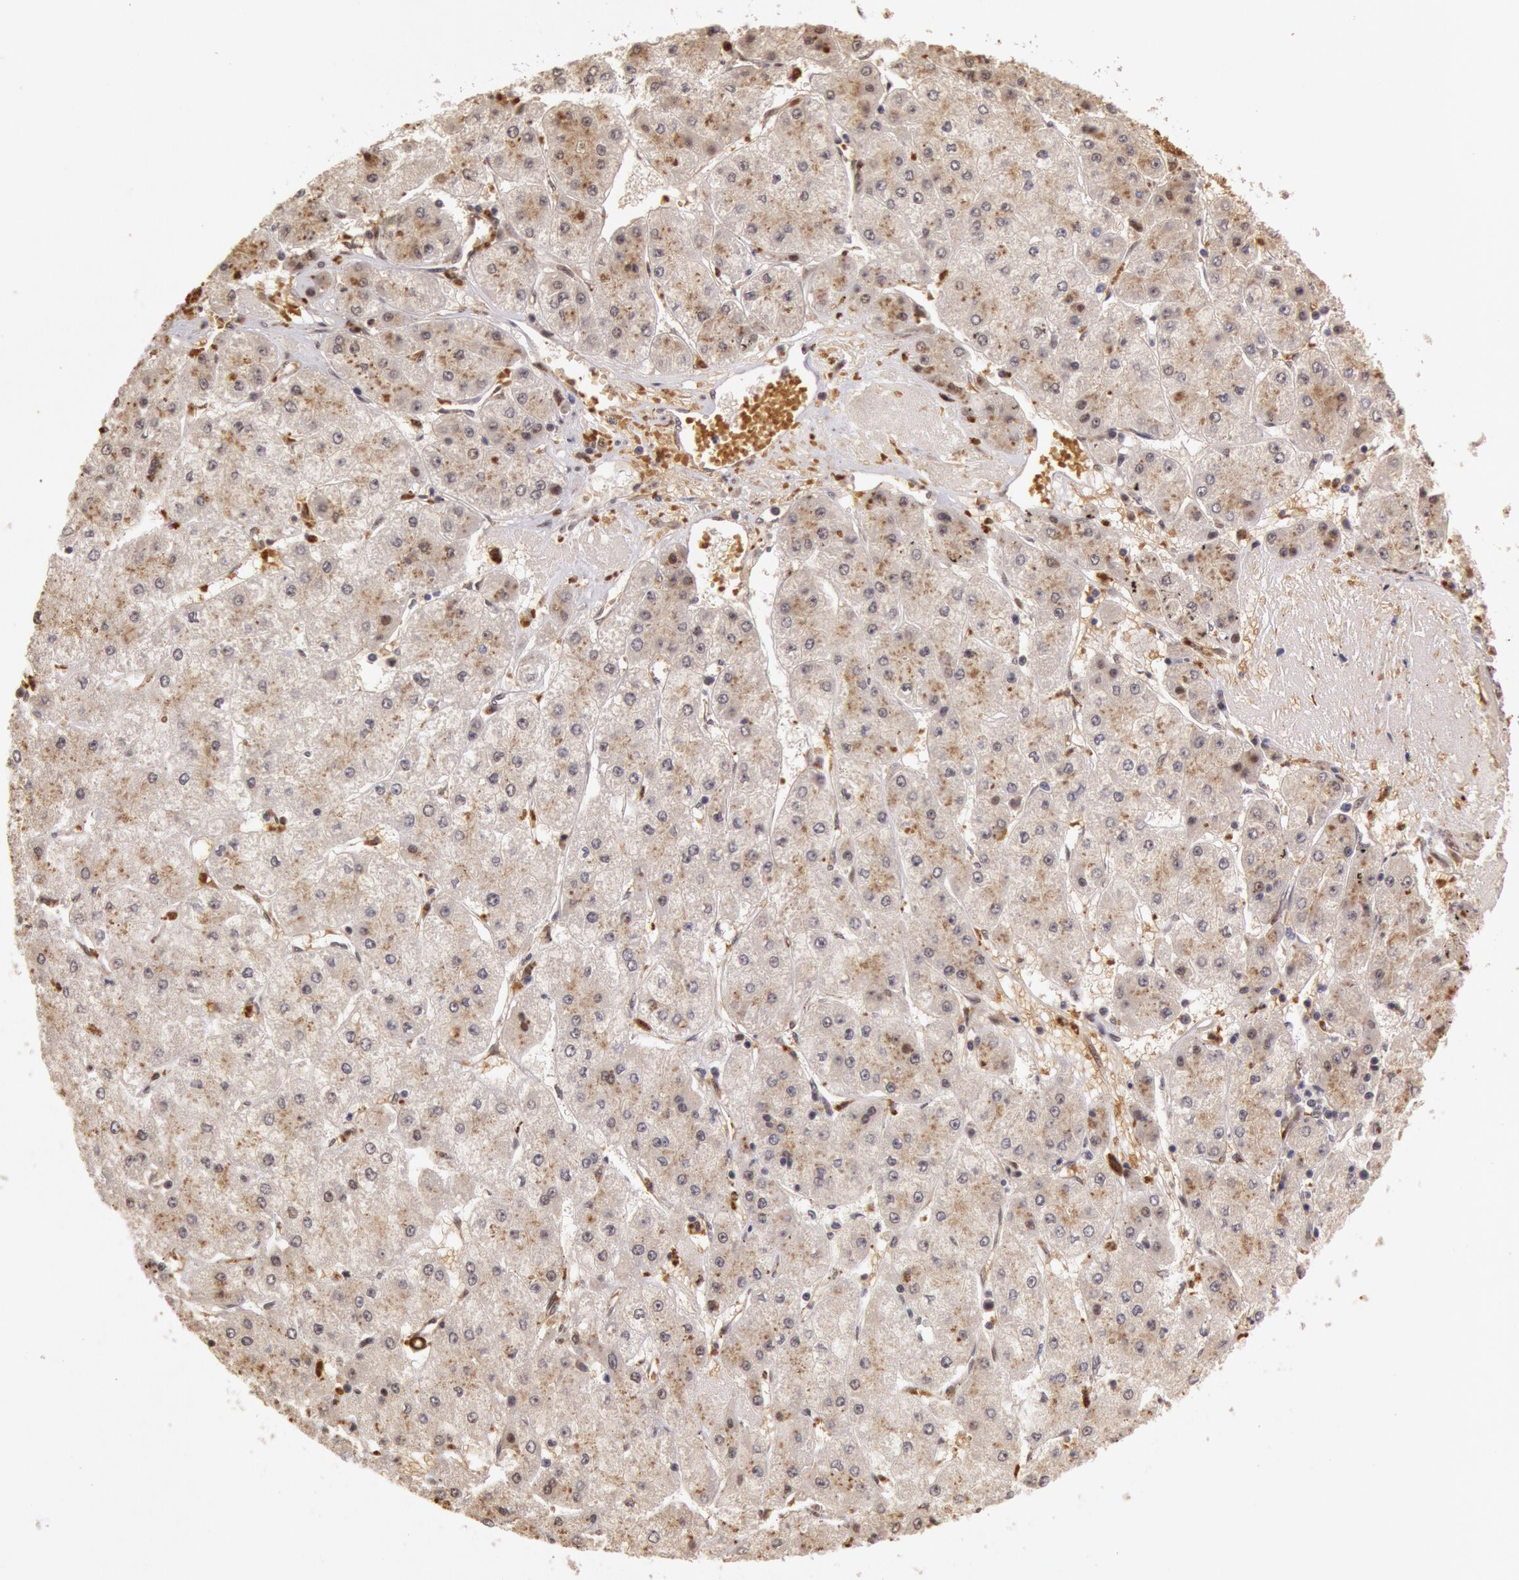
{"staining": {"intensity": "negative", "quantity": "none", "location": "none"}, "tissue": "liver cancer", "cell_type": "Tumor cells", "image_type": "cancer", "snomed": [{"axis": "morphology", "description": "Carcinoma, Hepatocellular, NOS"}, {"axis": "topography", "description": "Liver"}], "caption": "This is an IHC histopathology image of liver cancer (hepatocellular carcinoma). There is no expression in tumor cells.", "gene": "LIG4", "patient": {"sex": "female", "age": 52}}